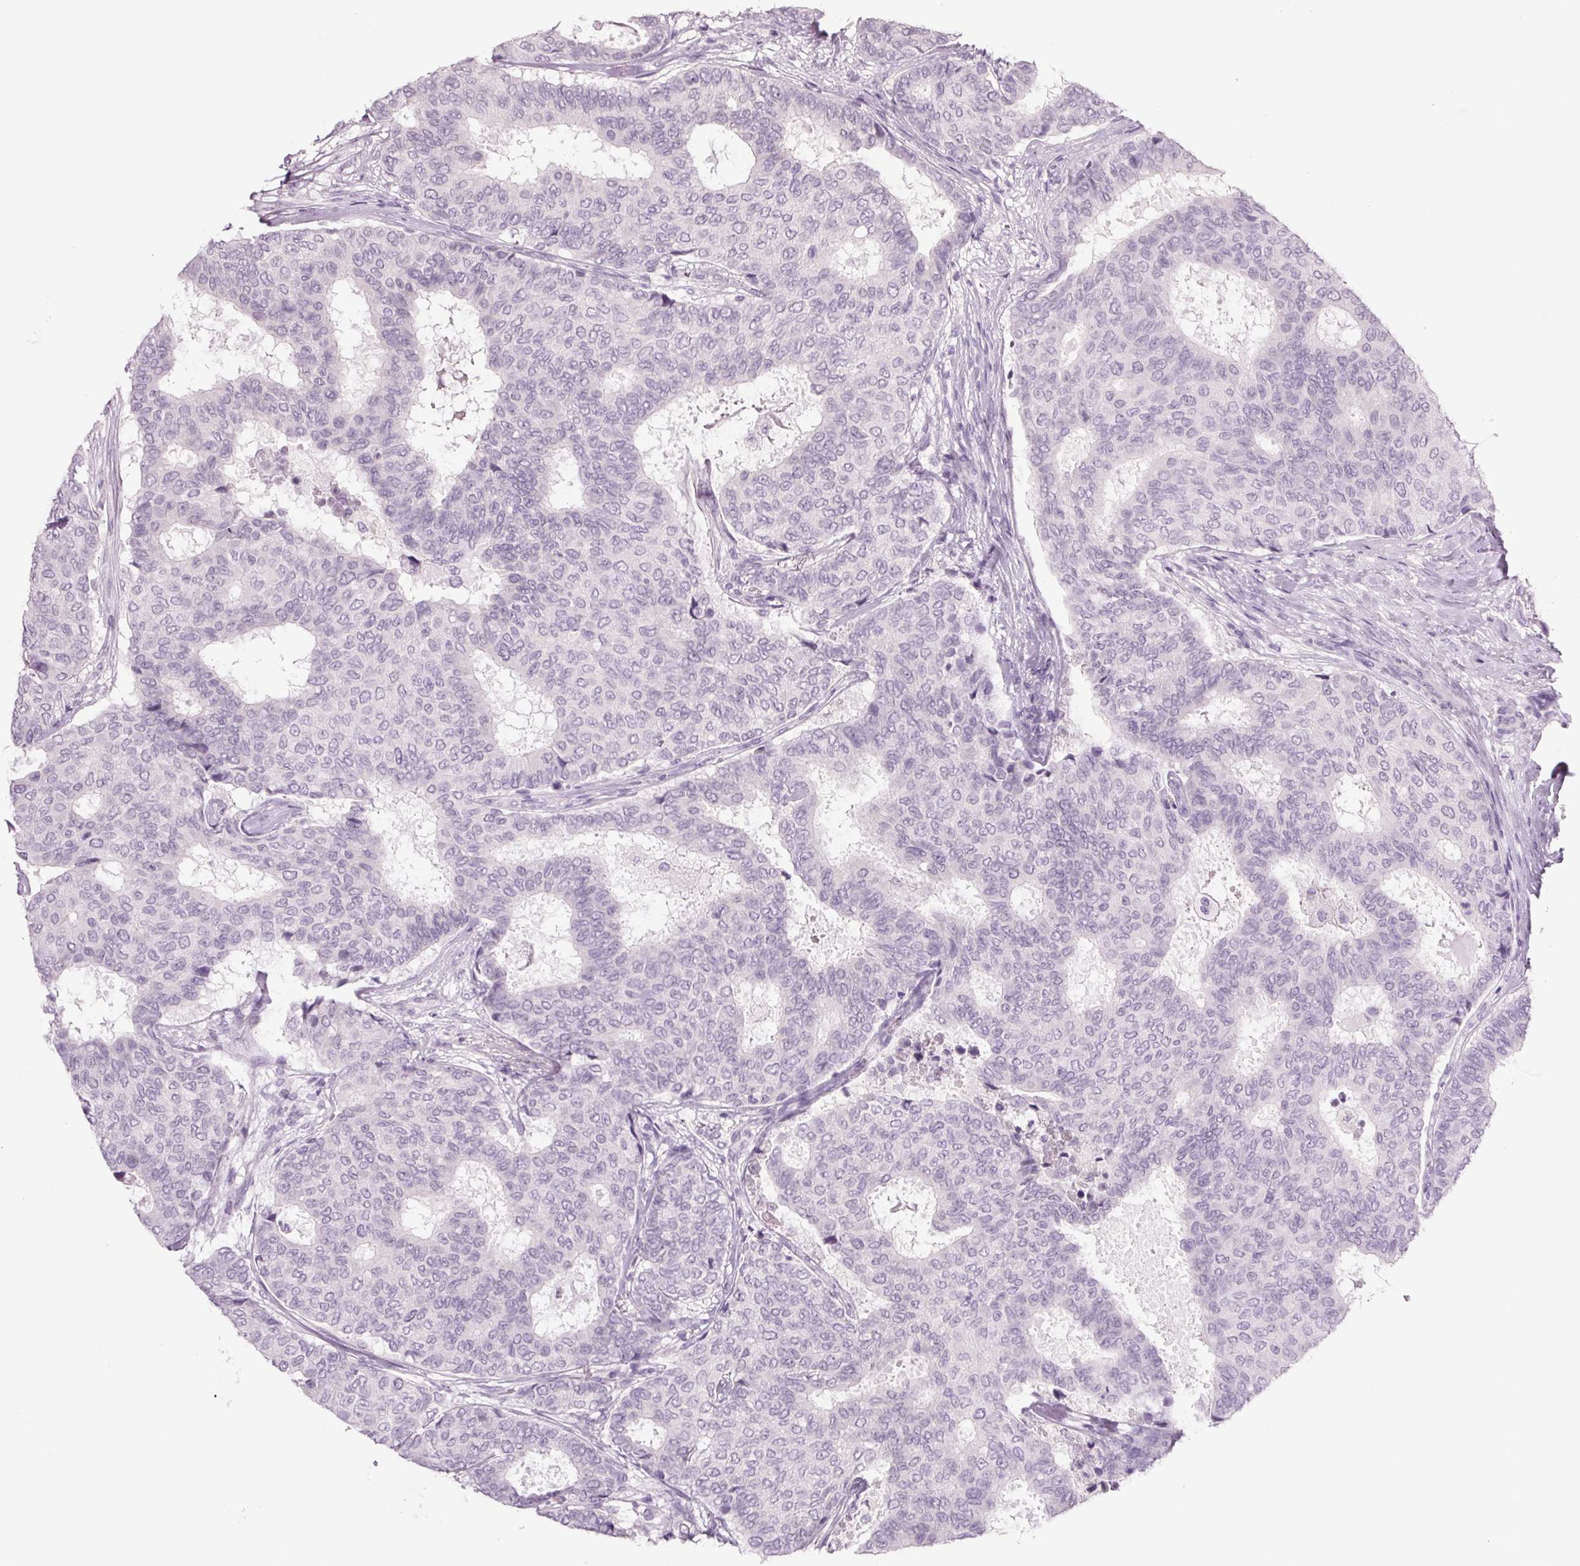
{"staining": {"intensity": "negative", "quantity": "none", "location": "none"}, "tissue": "breast cancer", "cell_type": "Tumor cells", "image_type": "cancer", "snomed": [{"axis": "morphology", "description": "Duct carcinoma"}, {"axis": "topography", "description": "Breast"}], "caption": "Invasive ductal carcinoma (breast) stained for a protein using IHC displays no staining tumor cells.", "gene": "PPP1R1A", "patient": {"sex": "female", "age": 75}}